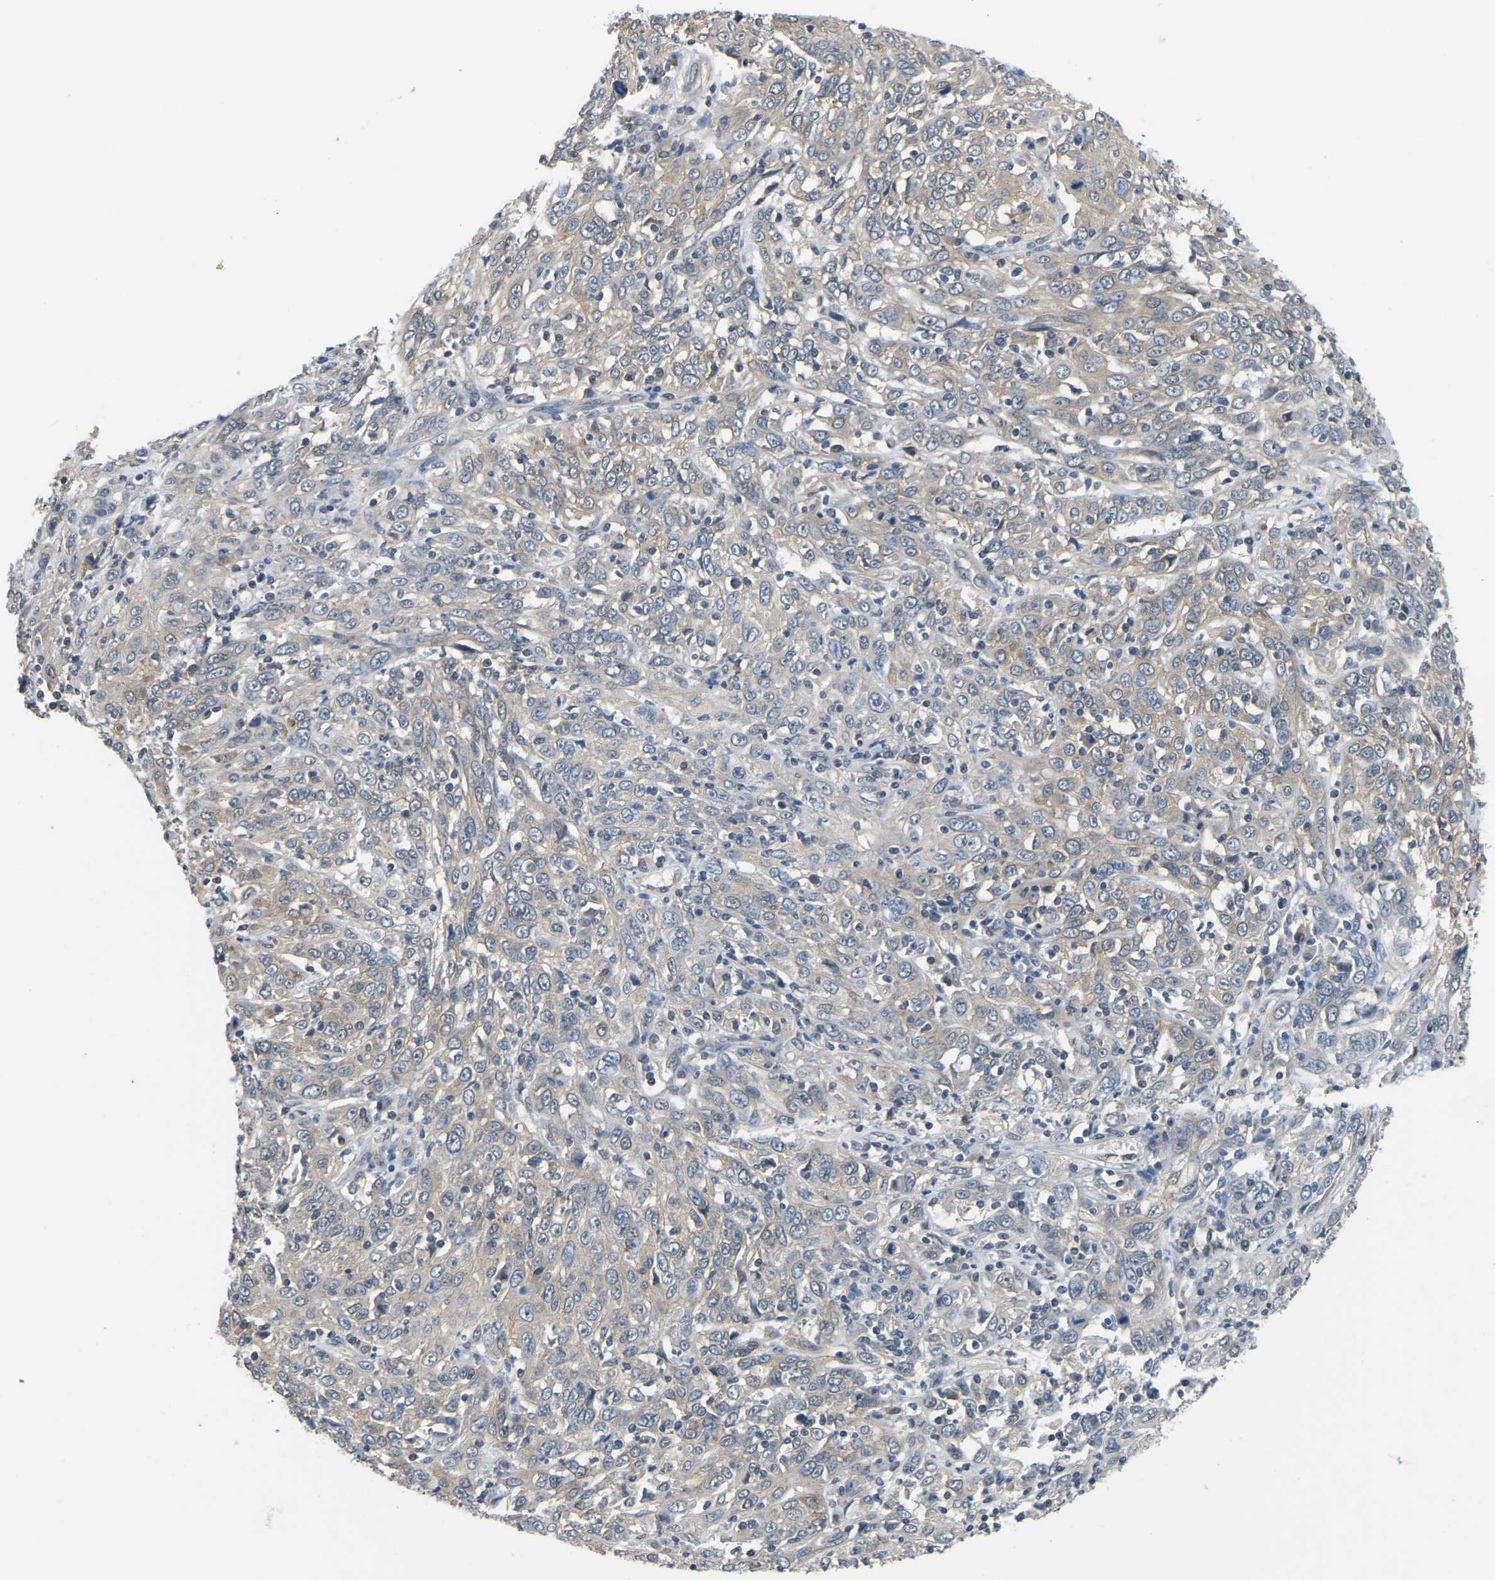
{"staining": {"intensity": "negative", "quantity": "none", "location": "none"}, "tissue": "cervical cancer", "cell_type": "Tumor cells", "image_type": "cancer", "snomed": [{"axis": "morphology", "description": "Squamous cell carcinoma, NOS"}, {"axis": "topography", "description": "Cervix"}], "caption": "Immunohistochemical staining of cervical squamous cell carcinoma reveals no significant positivity in tumor cells. (Brightfield microscopy of DAB IHC at high magnification).", "gene": "AHNAK", "patient": {"sex": "female", "age": 46}}